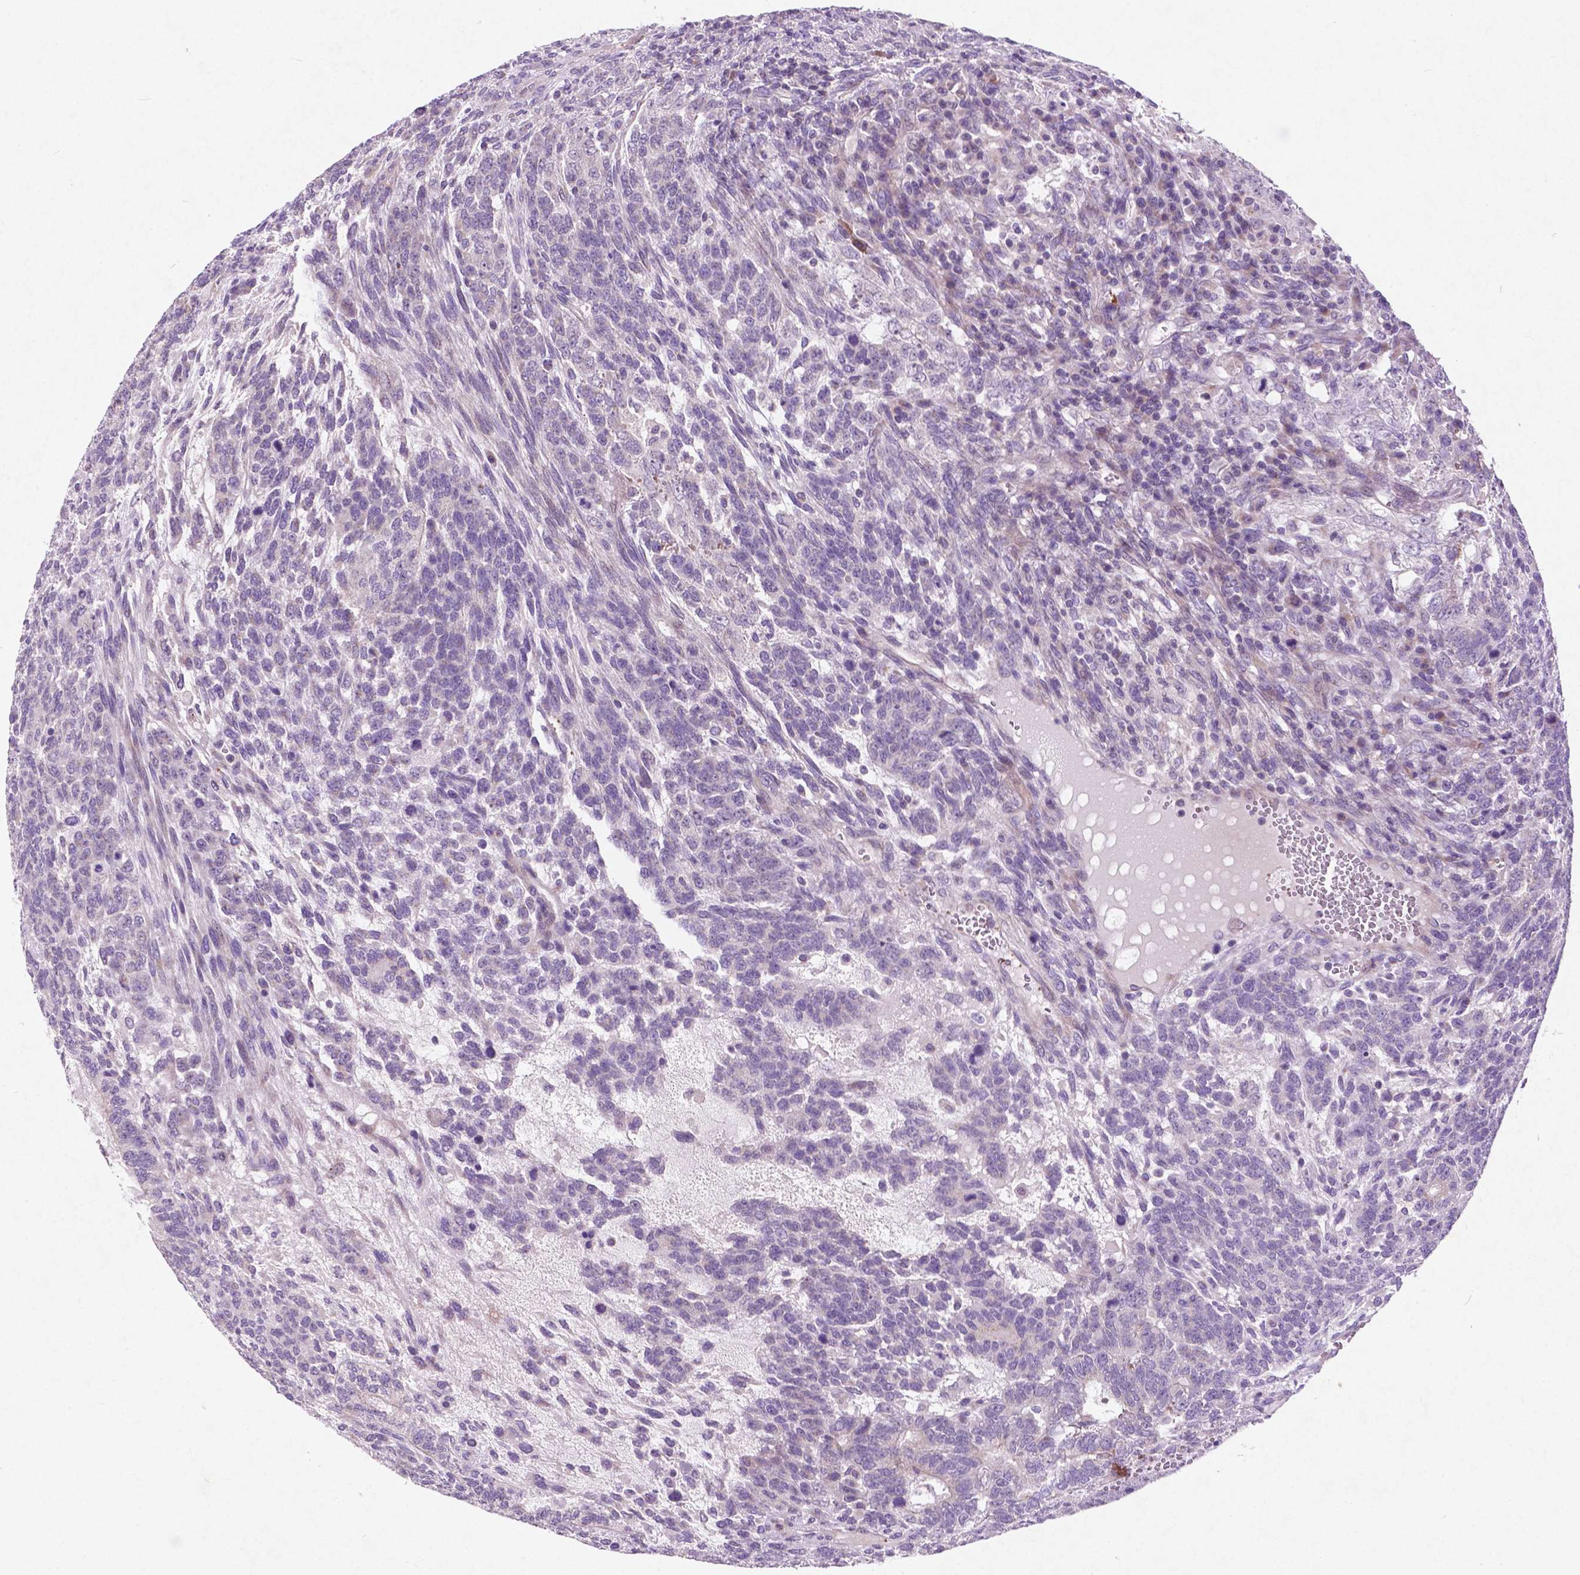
{"staining": {"intensity": "negative", "quantity": "none", "location": "none"}, "tissue": "testis cancer", "cell_type": "Tumor cells", "image_type": "cancer", "snomed": [{"axis": "morphology", "description": "Normal tissue, NOS"}, {"axis": "morphology", "description": "Carcinoma, Embryonal, NOS"}, {"axis": "topography", "description": "Testis"}, {"axis": "topography", "description": "Epididymis"}], "caption": "The IHC micrograph has no significant positivity in tumor cells of testis embryonal carcinoma tissue.", "gene": "ATG4D", "patient": {"sex": "male", "age": 23}}